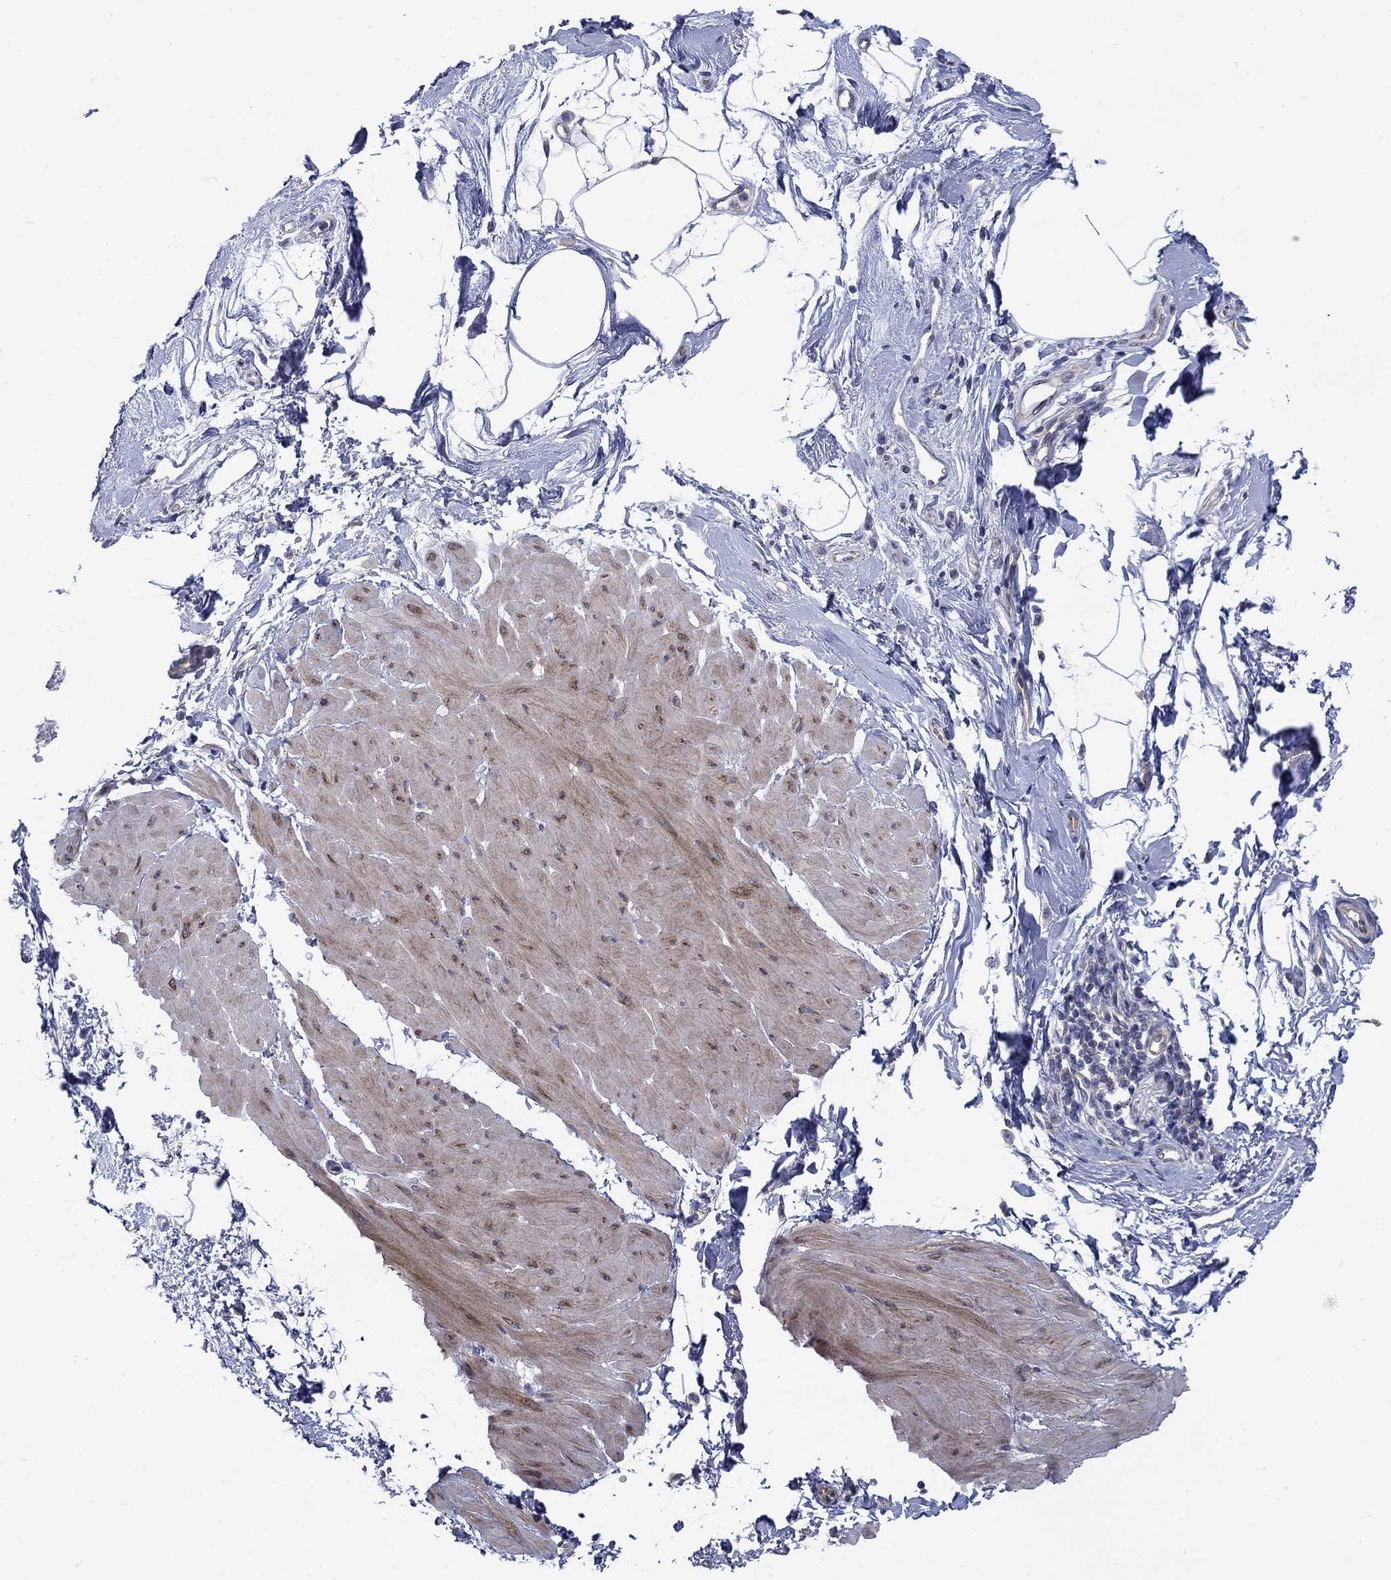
{"staining": {"intensity": "weak", "quantity": "25%-75%", "location": "cytoplasmic/membranous"}, "tissue": "smooth muscle", "cell_type": "Smooth muscle cells", "image_type": "normal", "snomed": [{"axis": "morphology", "description": "Normal tissue, NOS"}, {"axis": "topography", "description": "Adipose tissue"}, {"axis": "topography", "description": "Smooth muscle"}, {"axis": "topography", "description": "Peripheral nerve tissue"}], "caption": "Protein expression analysis of benign smooth muscle demonstrates weak cytoplasmic/membranous expression in approximately 25%-75% of smooth muscle cells. (DAB IHC with brightfield microscopy, high magnification).", "gene": "FXR1", "patient": {"sex": "male", "age": 83}}